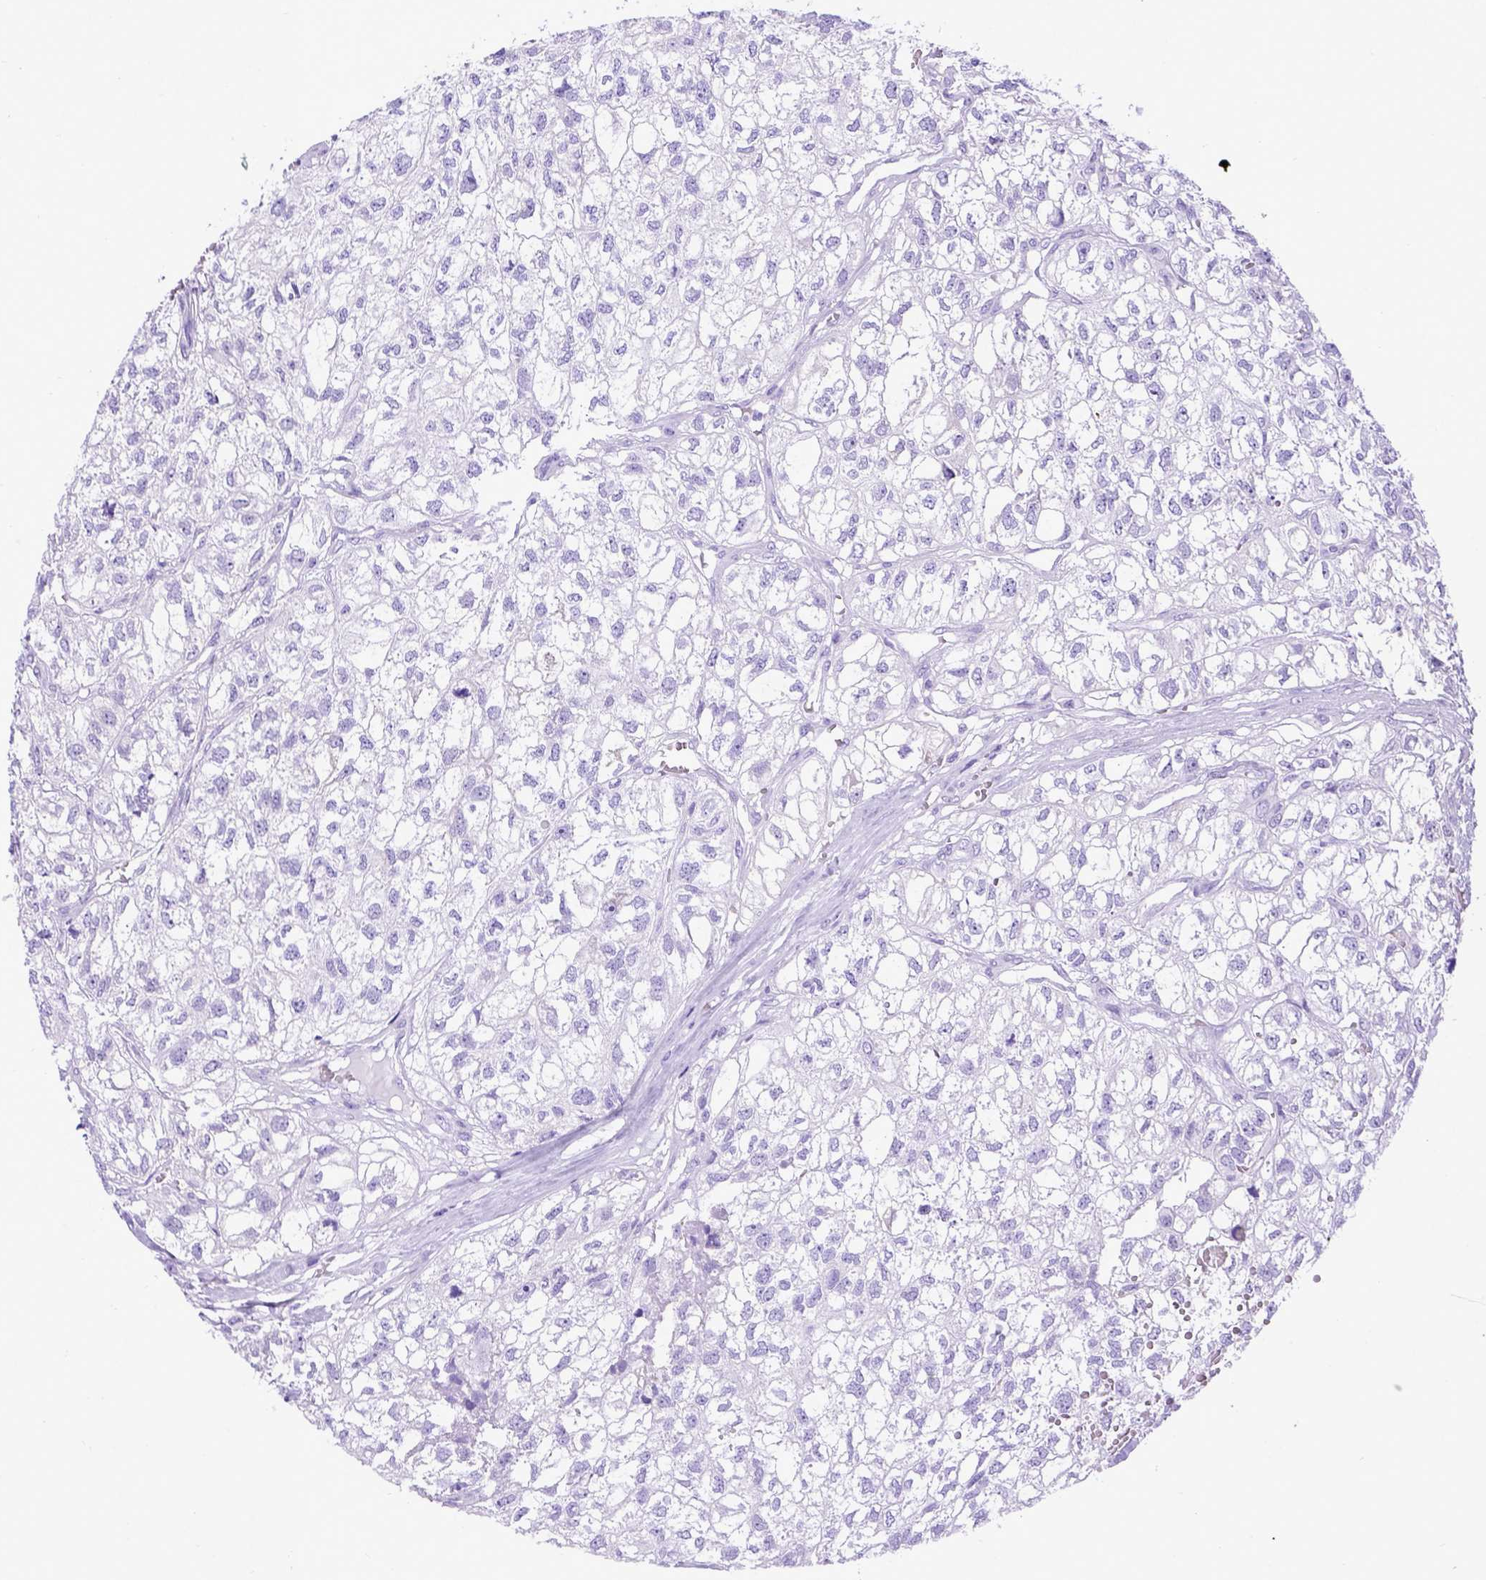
{"staining": {"intensity": "negative", "quantity": "none", "location": "none"}, "tissue": "renal cancer", "cell_type": "Tumor cells", "image_type": "cancer", "snomed": [{"axis": "morphology", "description": "Adenocarcinoma, NOS"}, {"axis": "topography", "description": "Kidney"}], "caption": "Protein analysis of renal cancer (adenocarcinoma) demonstrates no significant staining in tumor cells.", "gene": "MEOX2", "patient": {"sex": "male", "age": 56}}